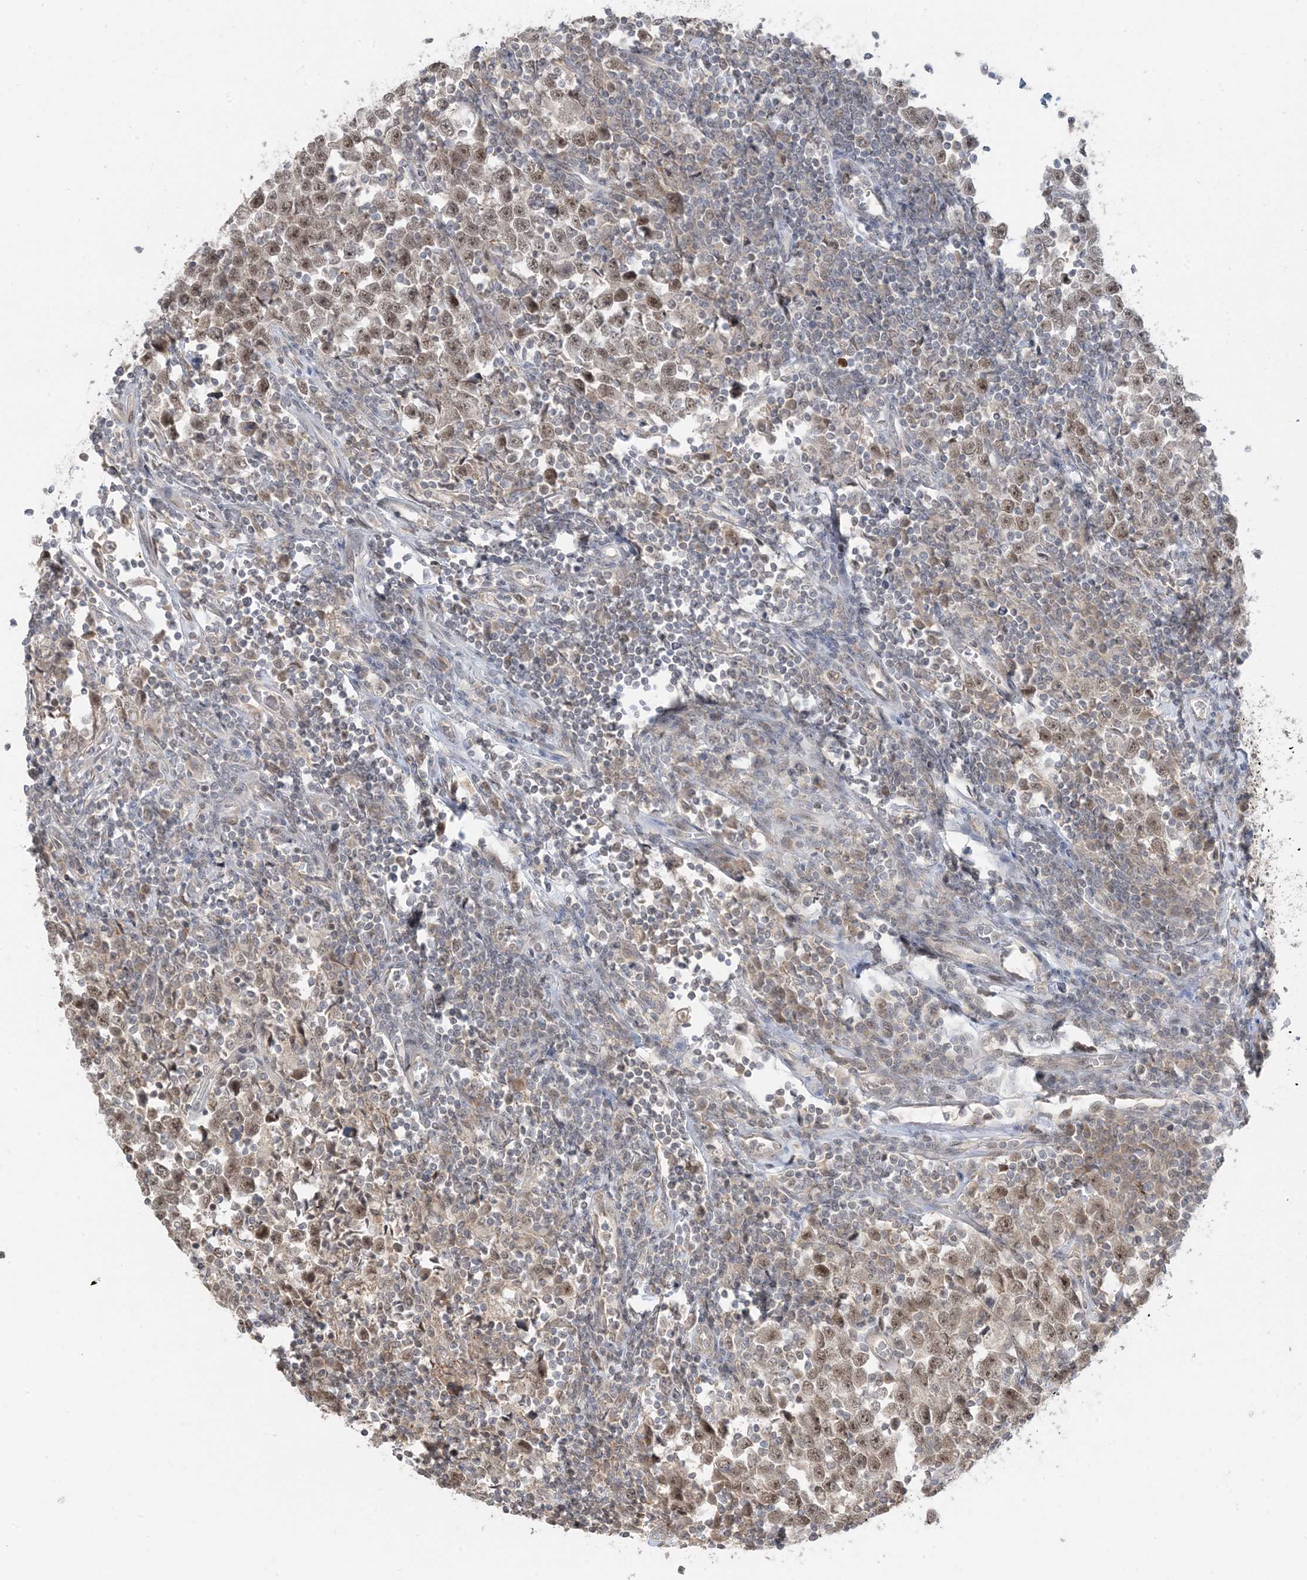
{"staining": {"intensity": "weak", "quantity": ">75%", "location": "nuclear"}, "tissue": "testis cancer", "cell_type": "Tumor cells", "image_type": "cancer", "snomed": [{"axis": "morphology", "description": "Normal tissue, NOS"}, {"axis": "morphology", "description": "Seminoma, NOS"}, {"axis": "topography", "description": "Testis"}], "caption": "A histopathology image of human testis seminoma stained for a protein displays weak nuclear brown staining in tumor cells. The staining was performed using DAB to visualize the protein expression in brown, while the nuclei were stained in blue with hematoxylin (Magnification: 20x).", "gene": "PRRT3", "patient": {"sex": "male", "age": 43}}